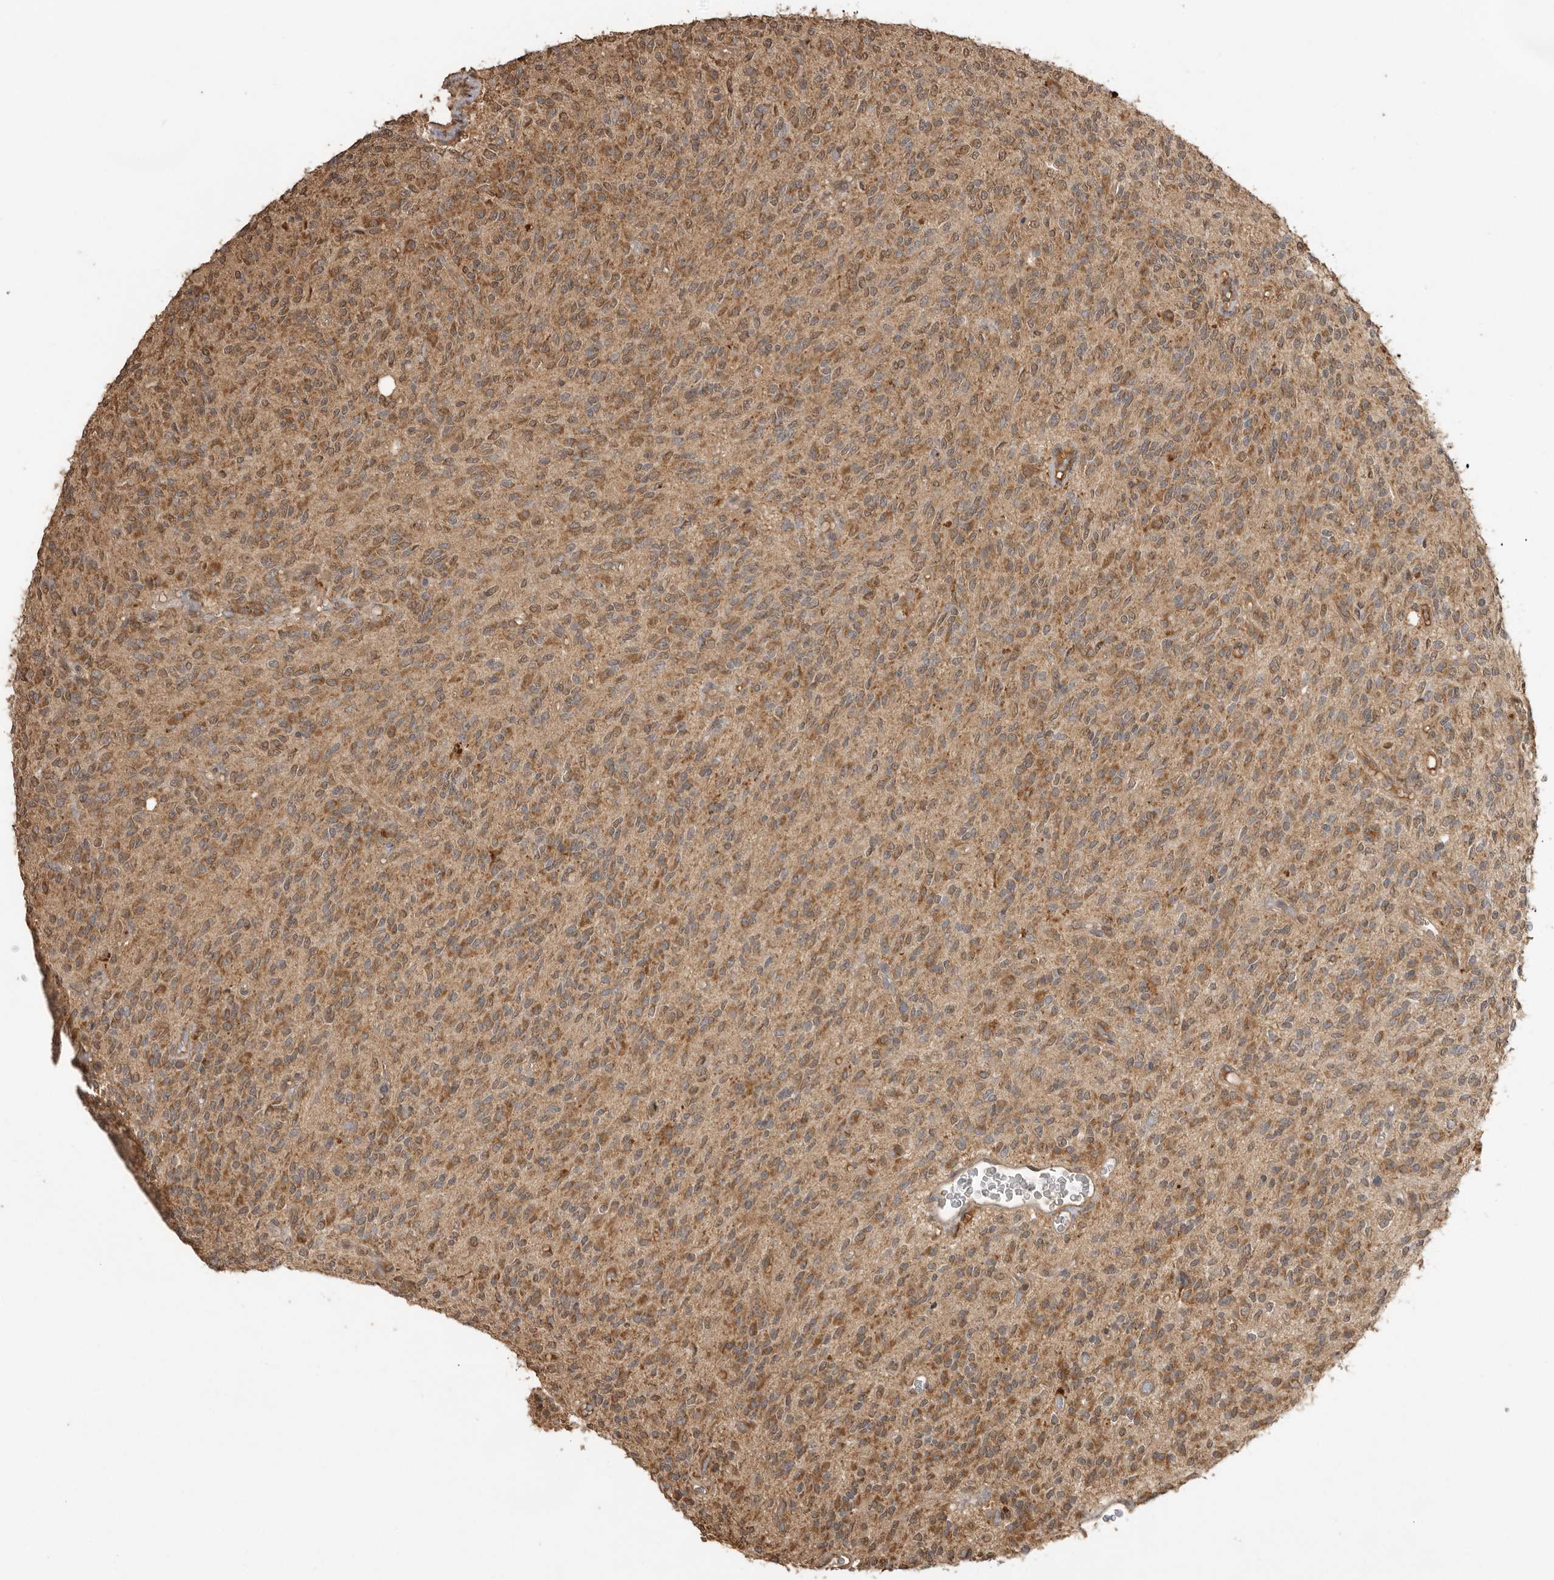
{"staining": {"intensity": "moderate", "quantity": ">75%", "location": "cytoplasmic/membranous"}, "tissue": "glioma", "cell_type": "Tumor cells", "image_type": "cancer", "snomed": [{"axis": "morphology", "description": "Glioma, malignant, High grade"}, {"axis": "topography", "description": "Brain"}], "caption": "Glioma stained with a protein marker reveals moderate staining in tumor cells.", "gene": "JAG2", "patient": {"sex": "male", "age": 34}}